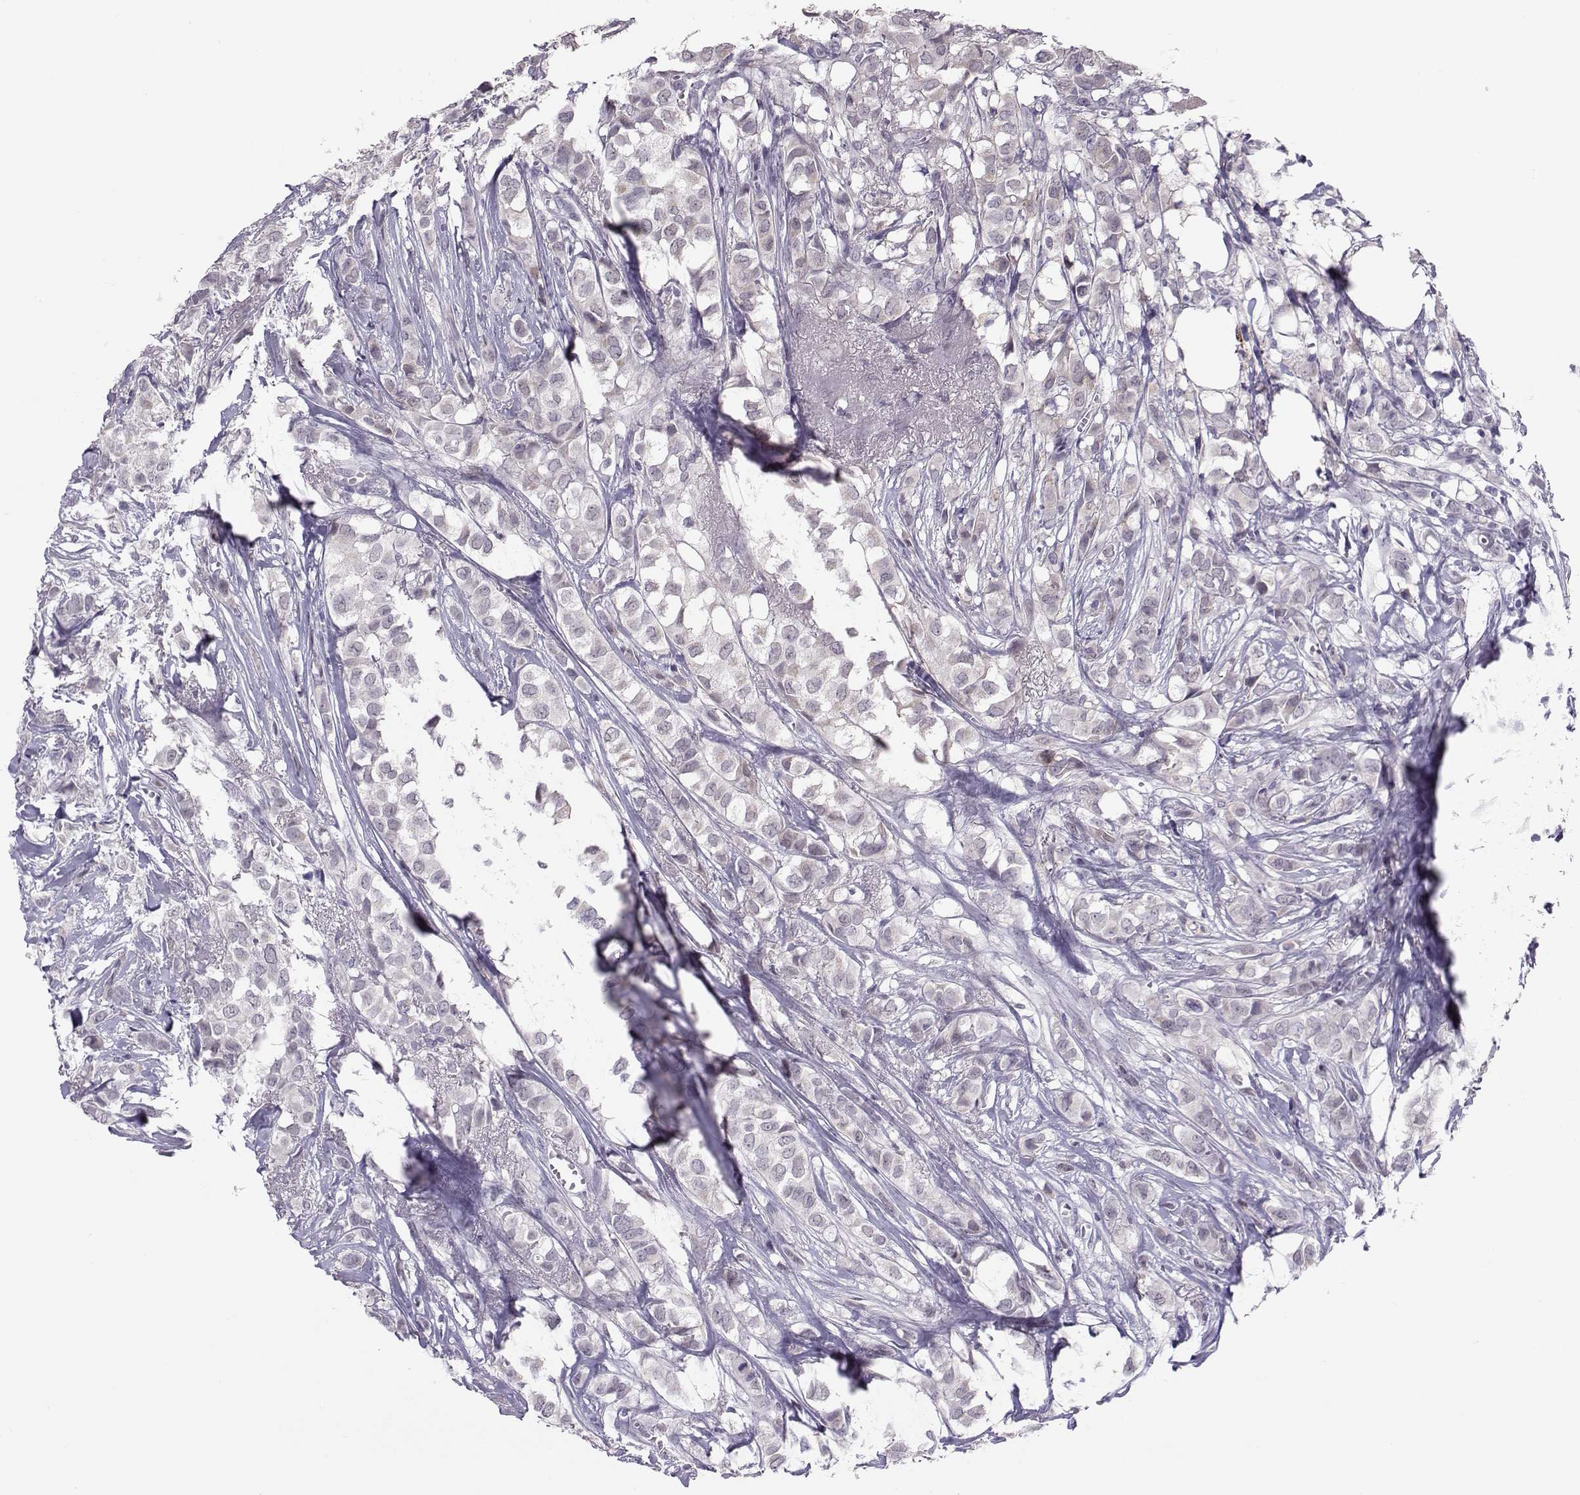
{"staining": {"intensity": "negative", "quantity": "none", "location": "none"}, "tissue": "breast cancer", "cell_type": "Tumor cells", "image_type": "cancer", "snomed": [{"axis": "morphology", "description": "Duct carcinoma"}, {"axis": "topography", "description": "Breast"}], "caption": "Tumor cells show no significant positivity in breast intraductal carcinoma.", "gene": "DNAAF1", "patient": {"sex": "female", "age": 85}}